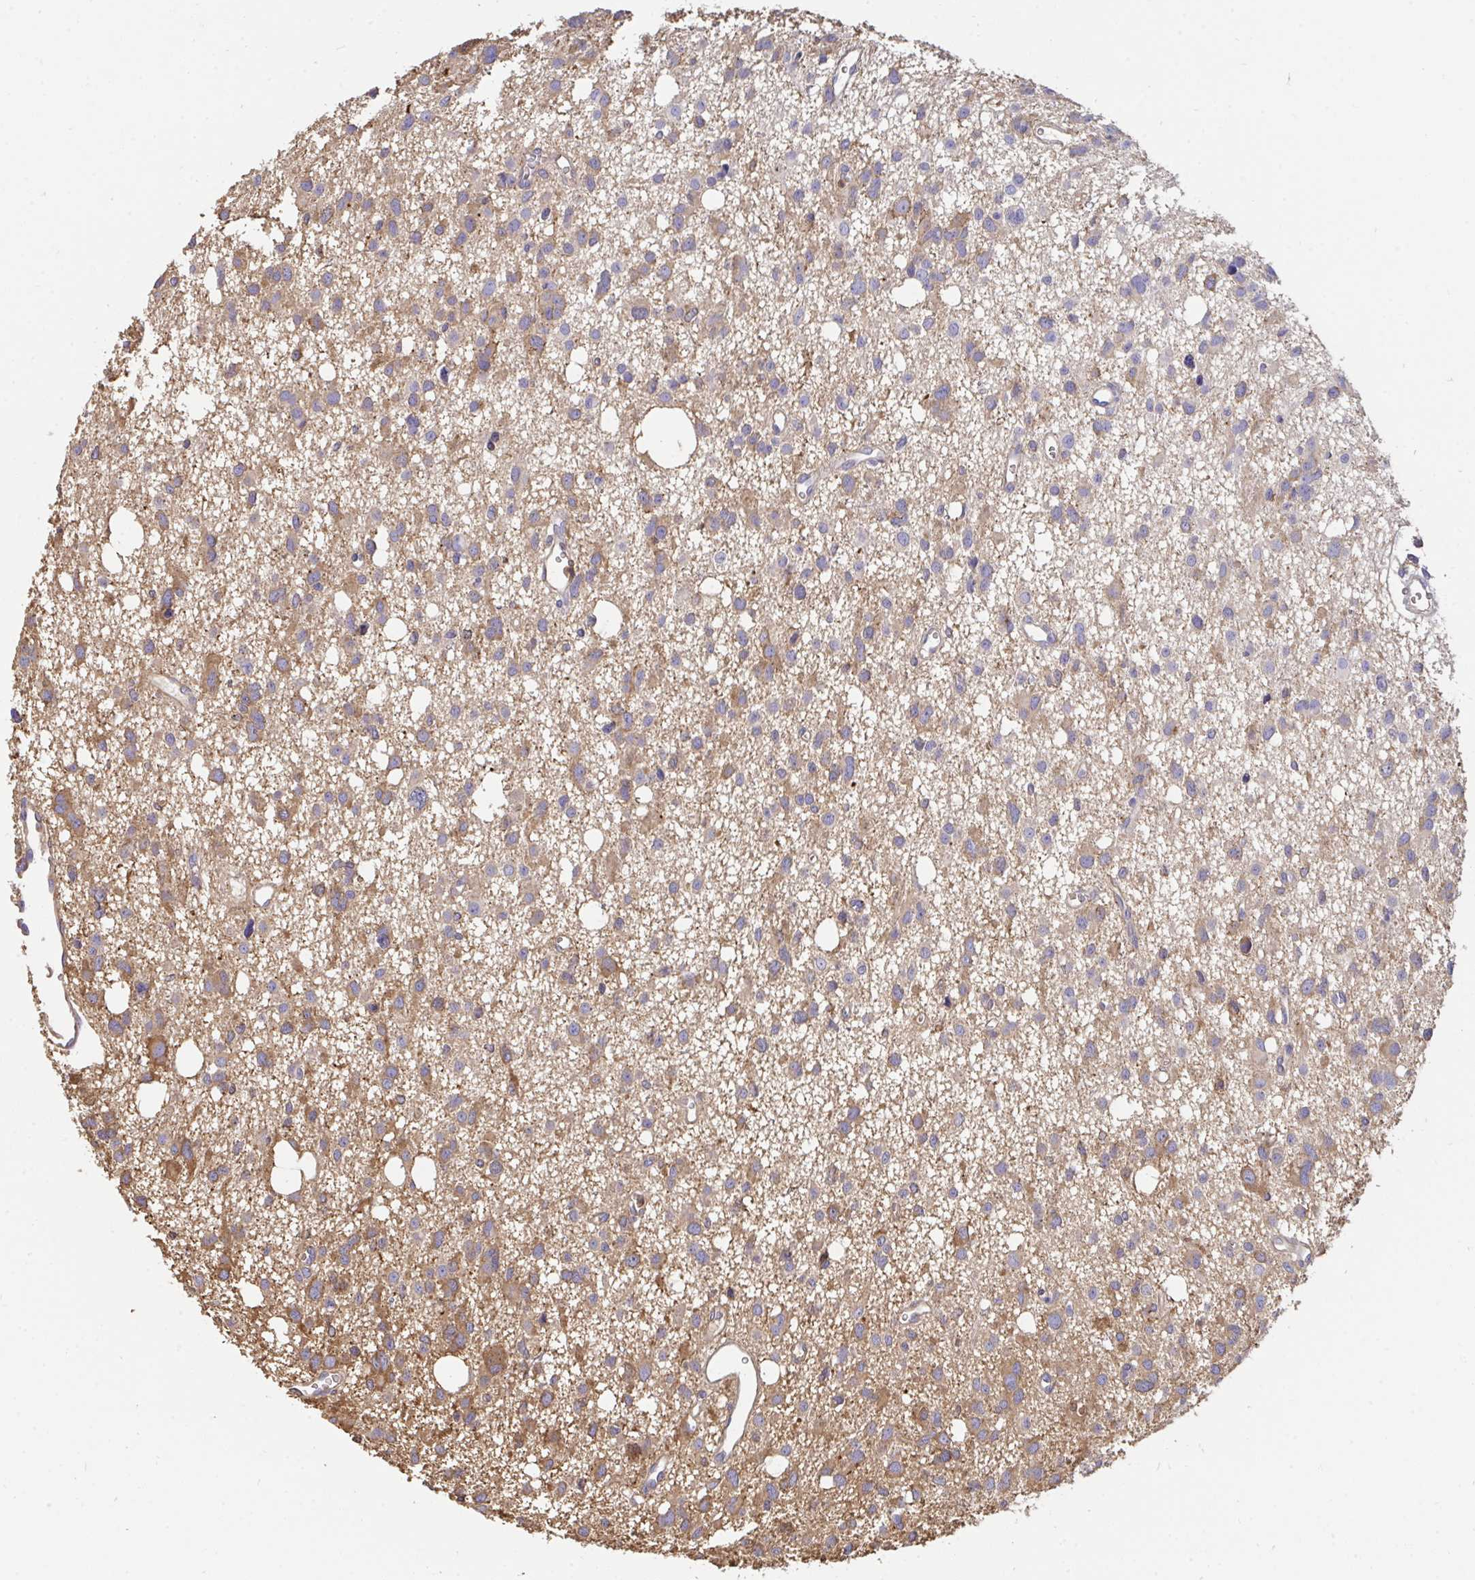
{"staining": {"intensity": "weak", "quantity": "25%-75%", "location": "cytoplasmic/membranous"}, "tissue": "glioma", "cell_type": "Tumor cells", "image_type": "cancer", "snomed": [{"axis": "morphology", "description": "Glioma, malignant, High grade"}, {"axis": "topography", "description": "Brain"}], "caption": "The immunohistochemical stain shows weak cytoplasmic/membranous positivity in tumor cells of malignant glioma (high-grade) tissue.", "gene": "CFL1", "patient": {"sex": "male", "age": 23}}